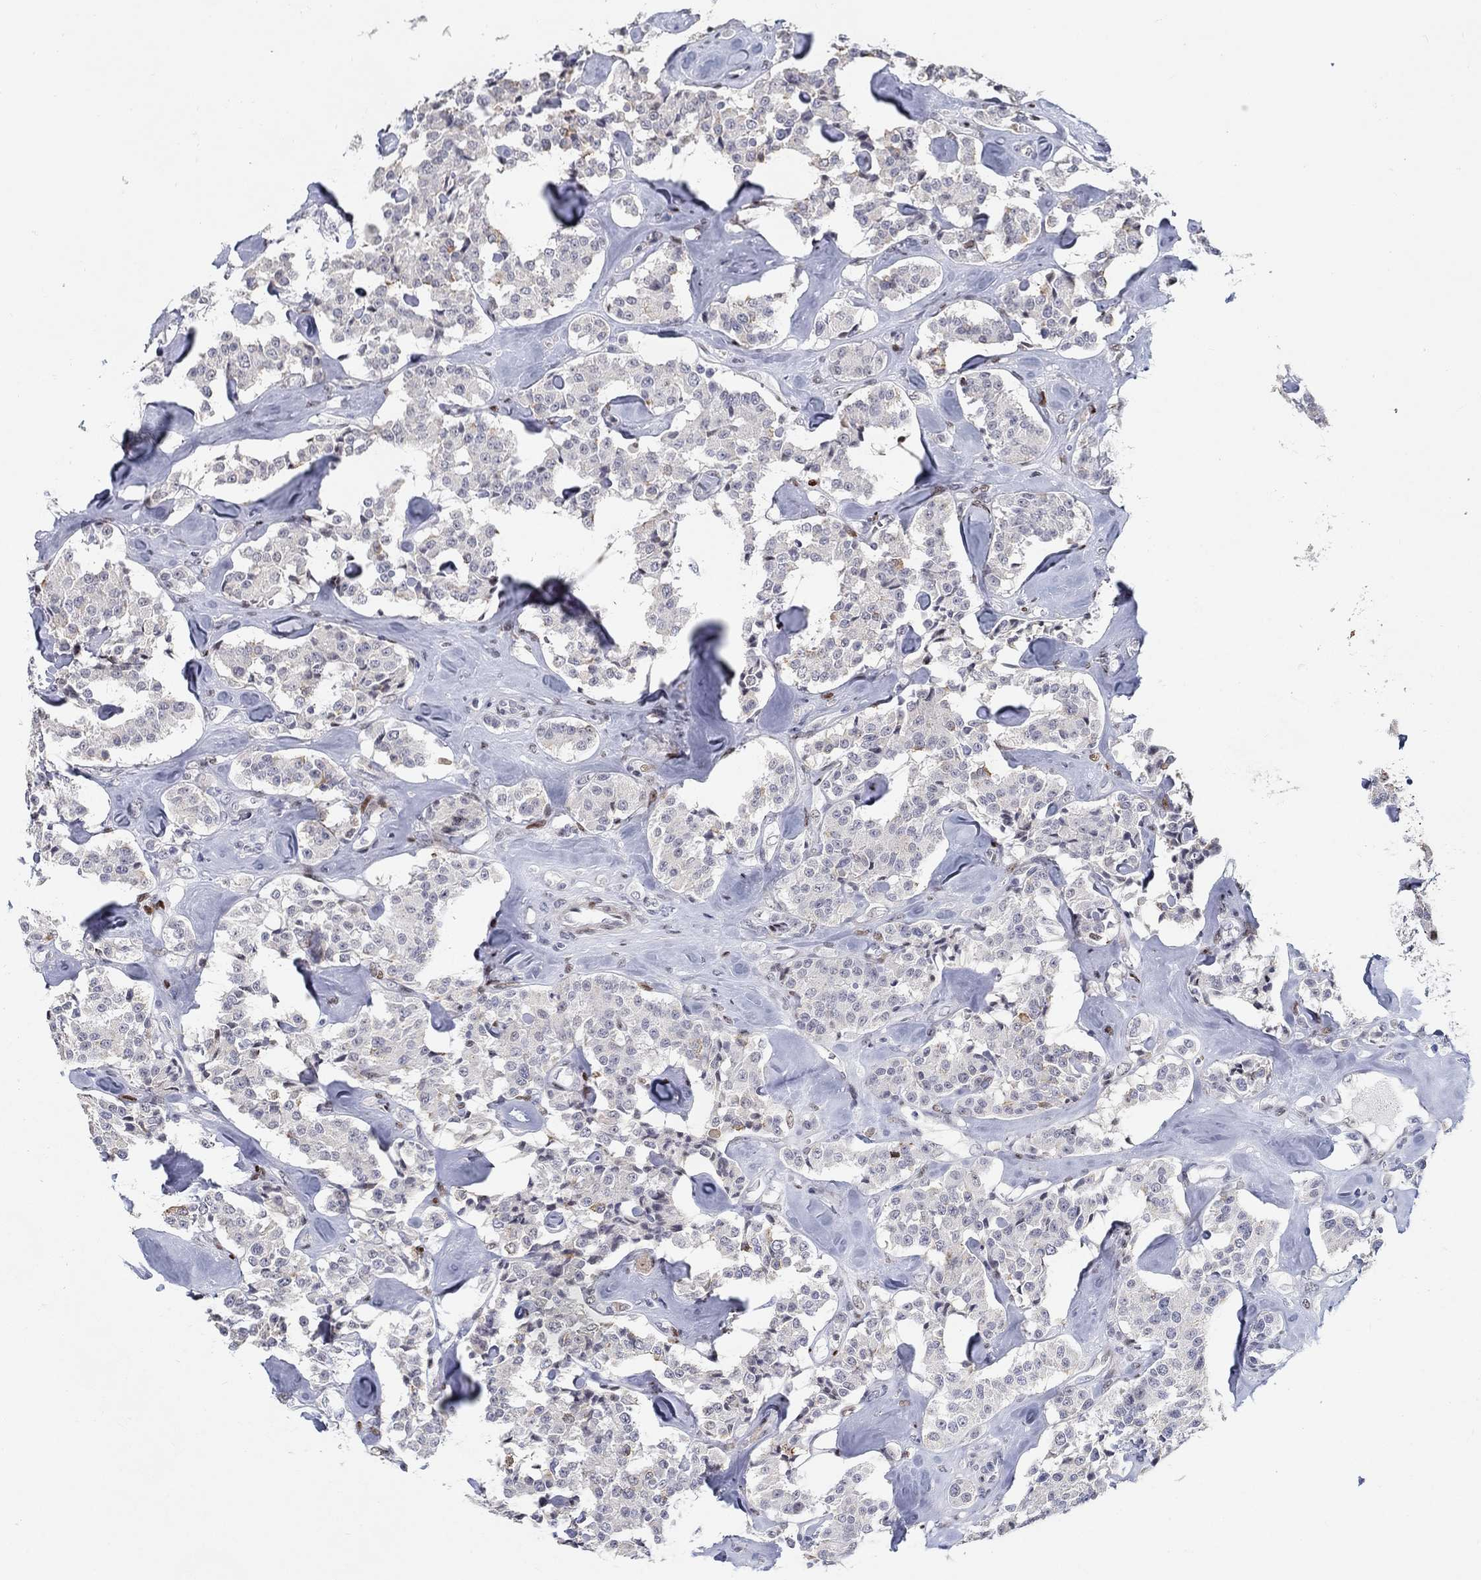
{"staining": {"intensity": "moderate", "quantity": "<25%", "location": "nuclear"}, "tissue": "carcinoid", "cell_type": "Tumor cells", "image_type": "cancer", "snomed": [{"axis": "morphology", "description": "Carcinoid, malignant, NOS"}, {"axis": "topography", "description": "Pancreas"}], "caption": "Carcinoid (malignant) was stained to show a protein in brown. There is low levels of moderate nuclear staining in approximately <25% of tumor cells.", "gene": "RAPGEF5", "patient": {"sex": "male", "age": 41}}